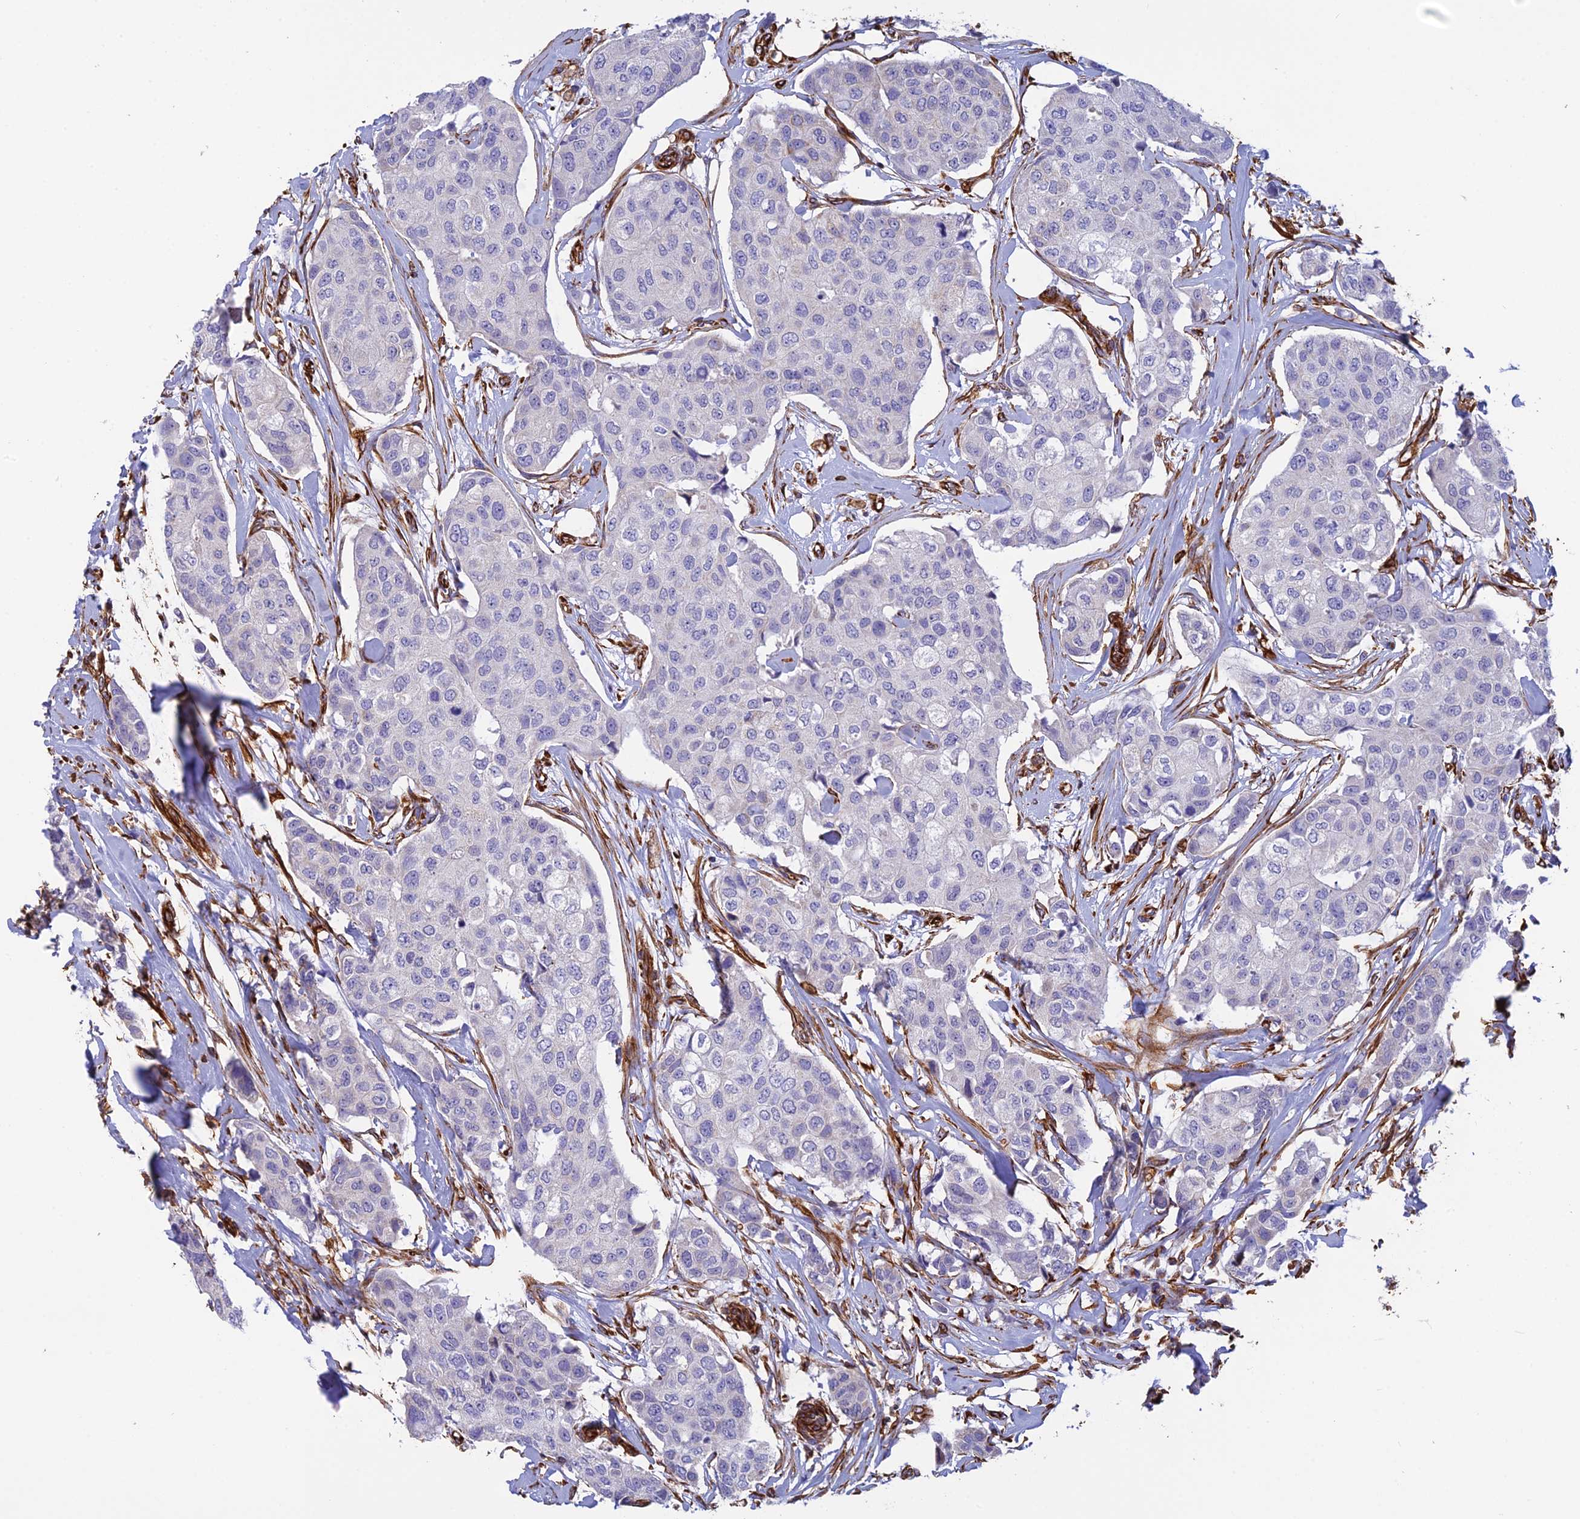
{"staining": {"intensity": "negative", "quantity": "none", "location": "none"}, "tissue": "breast cancer", "cell_type": "Tumor cells", "image_type": "cancer", "snomed": [{"axis": "morphology", "description": "Duct carcinoma"}, {"axis": "topography", "description": "Breast"}], "caption": "Micrograph shows no significant protein expression in tumor cells of infiltrating ductal carcinoma (breast). Nuclei are stained in blue.", "gene": "FBXL20", "patient": {"sex": "female", "age": 80}}